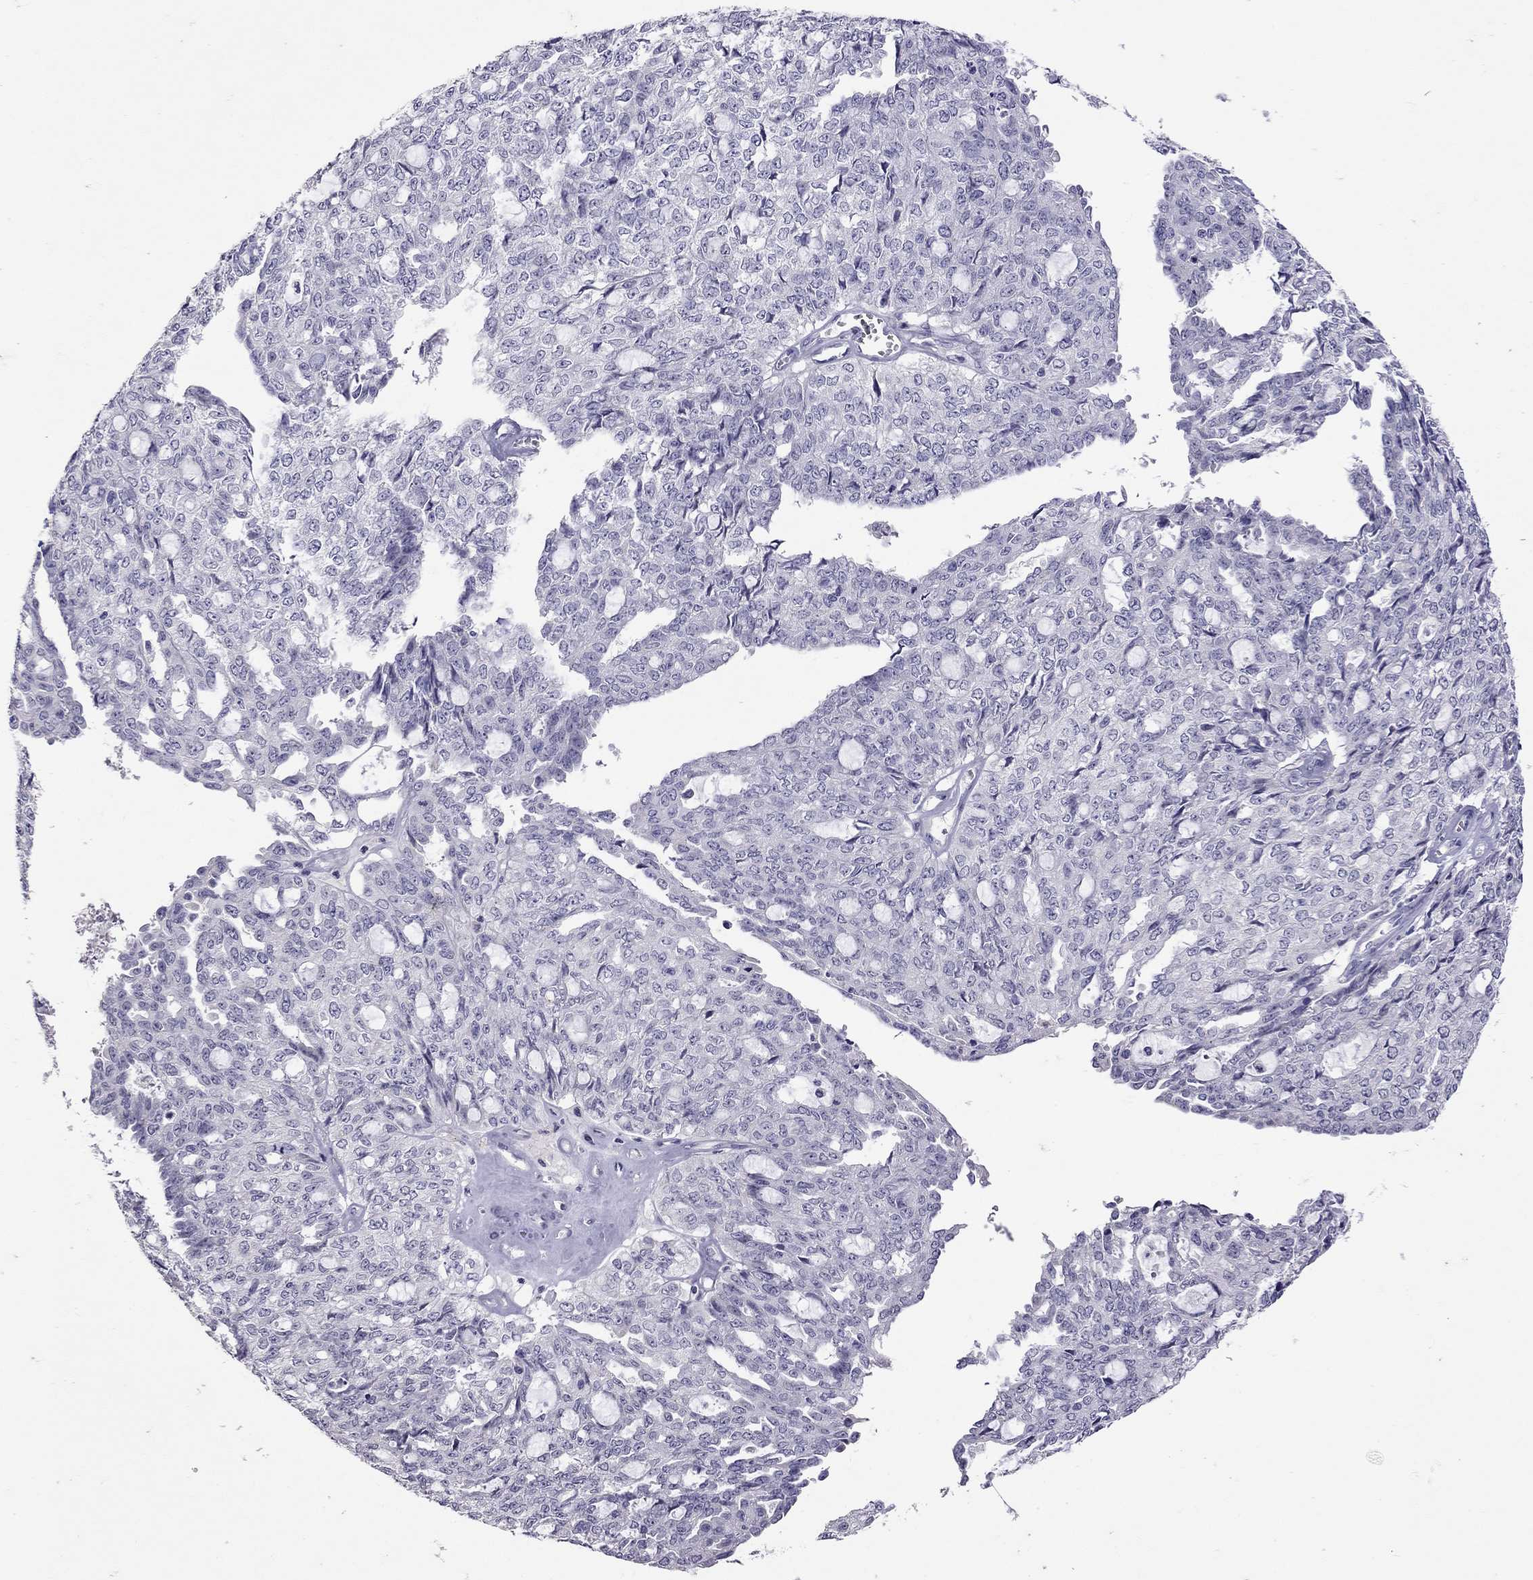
{"staining": {"intensity": "negative", "quantity": "none", "location": "none"}, "tissue": "ovarian cancer", "cell_type": "Tumor cells", "image_type": "cancer", "snomed": [{"axis": "morphology", "description": "Cystadenocarcinoma, serous, NOS"}, {"axis": "topography", "description": "Ovary"}], "caption": "High power microscopy photomicrograph of an IHC photomicrograph of ovarian serous cystadenocarcinoma, revealing no significant staining in tumor cells.", "gene": "SLAMF1", "patient": {"sex": "female", "age": 71}}